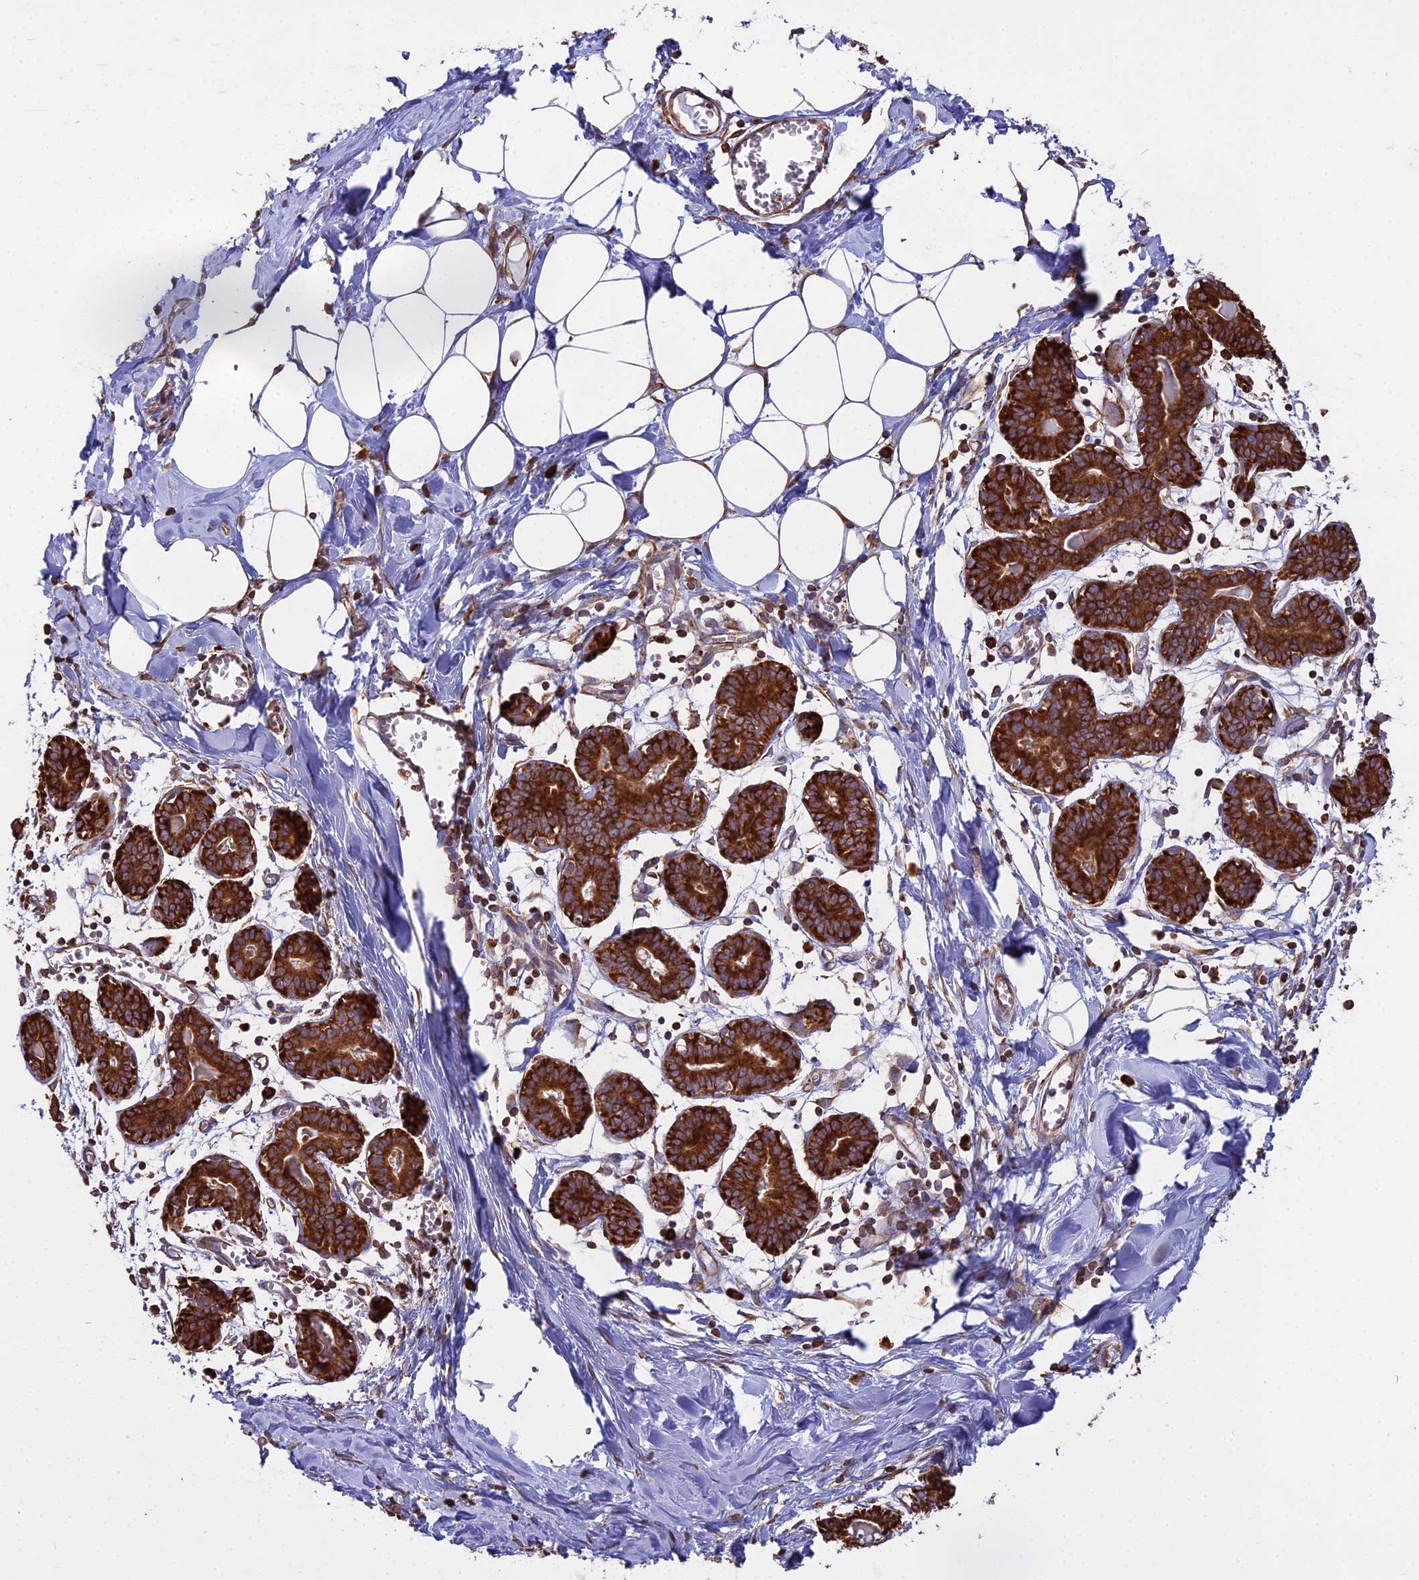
{"staining": {"intensity": "moderate", "quantity": ">75%", "location": "cytoplasmic/membranous"}, "tissue": "breast", "cell_type": "Adipocytes", "image_type": "normal", "snomed": [{"axis": "morphology", "description": "Normal tissue, NOS"}, {"axis": "topography", "description": "Breast"}], "caption": "Human breast stained with a brown dye exhibits moderate cytoplasmic/membranous positive positivity in about >75% of adipocytes.", "gene": "RPL26", "patient": {"sex": "female", "age": 27}}